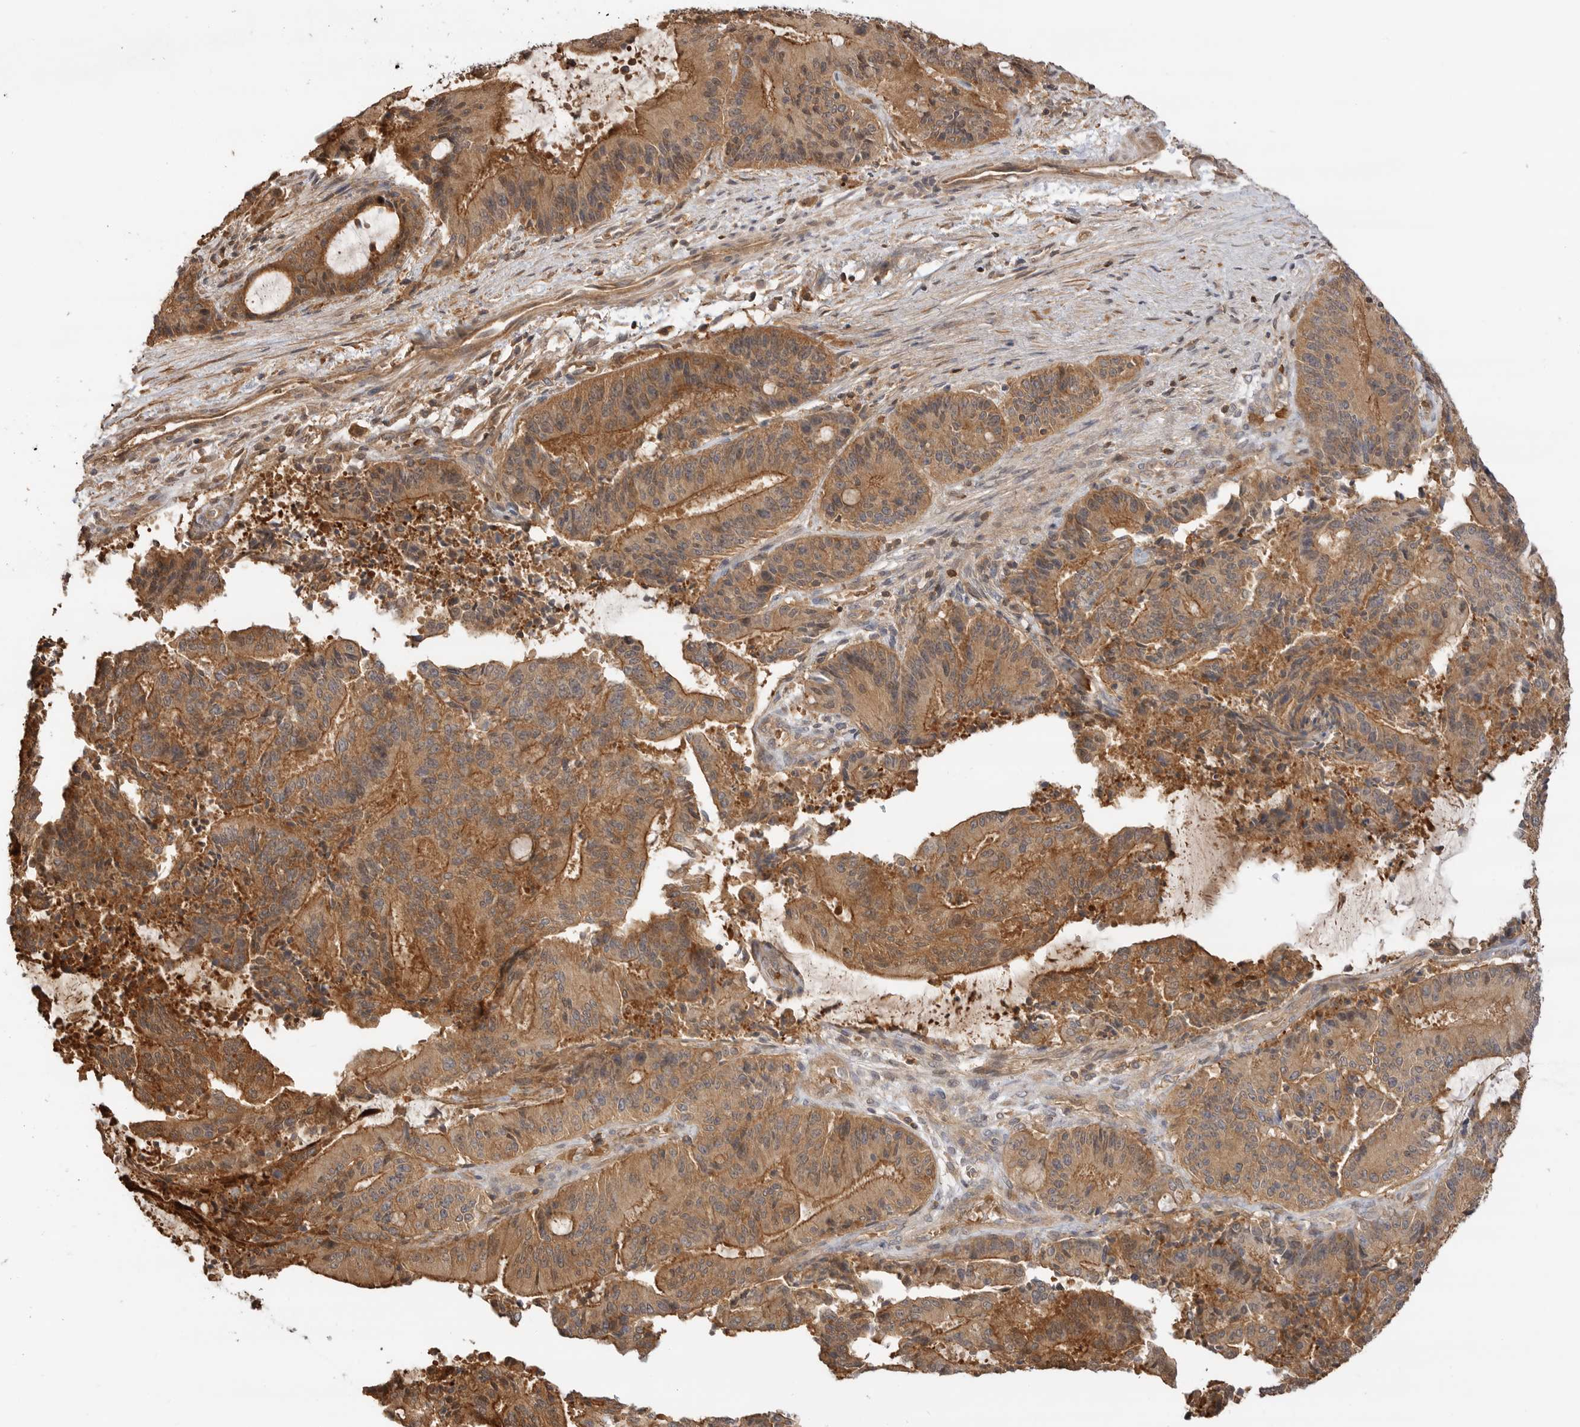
{"staining": {"intensity": "strong", "quantity": ">75%", "location": "cytoplasmic/membranous"}, "tissue": "liver cancer", "cell_type": "Tumor cells", "image_type": "cancer", "snomed": [{"axis": "morphology", "description": "Normal tissue, NOS"}, {"axis": "morphology", "description": "Cholangiocarcinoma"}, {"axis": "topography", "description": "Liver"}, {"axis": "topography", "description": "Peripheral nerve tissue"}], "caption": "The image demonstrates staining of cholangiocarcinoma (liver), revealing strong cytoplasmic/membranous protein staining (brown color) within tumor cells.", "gene": "CLDN12", "patient": {"sex": "female", "age": 73}}